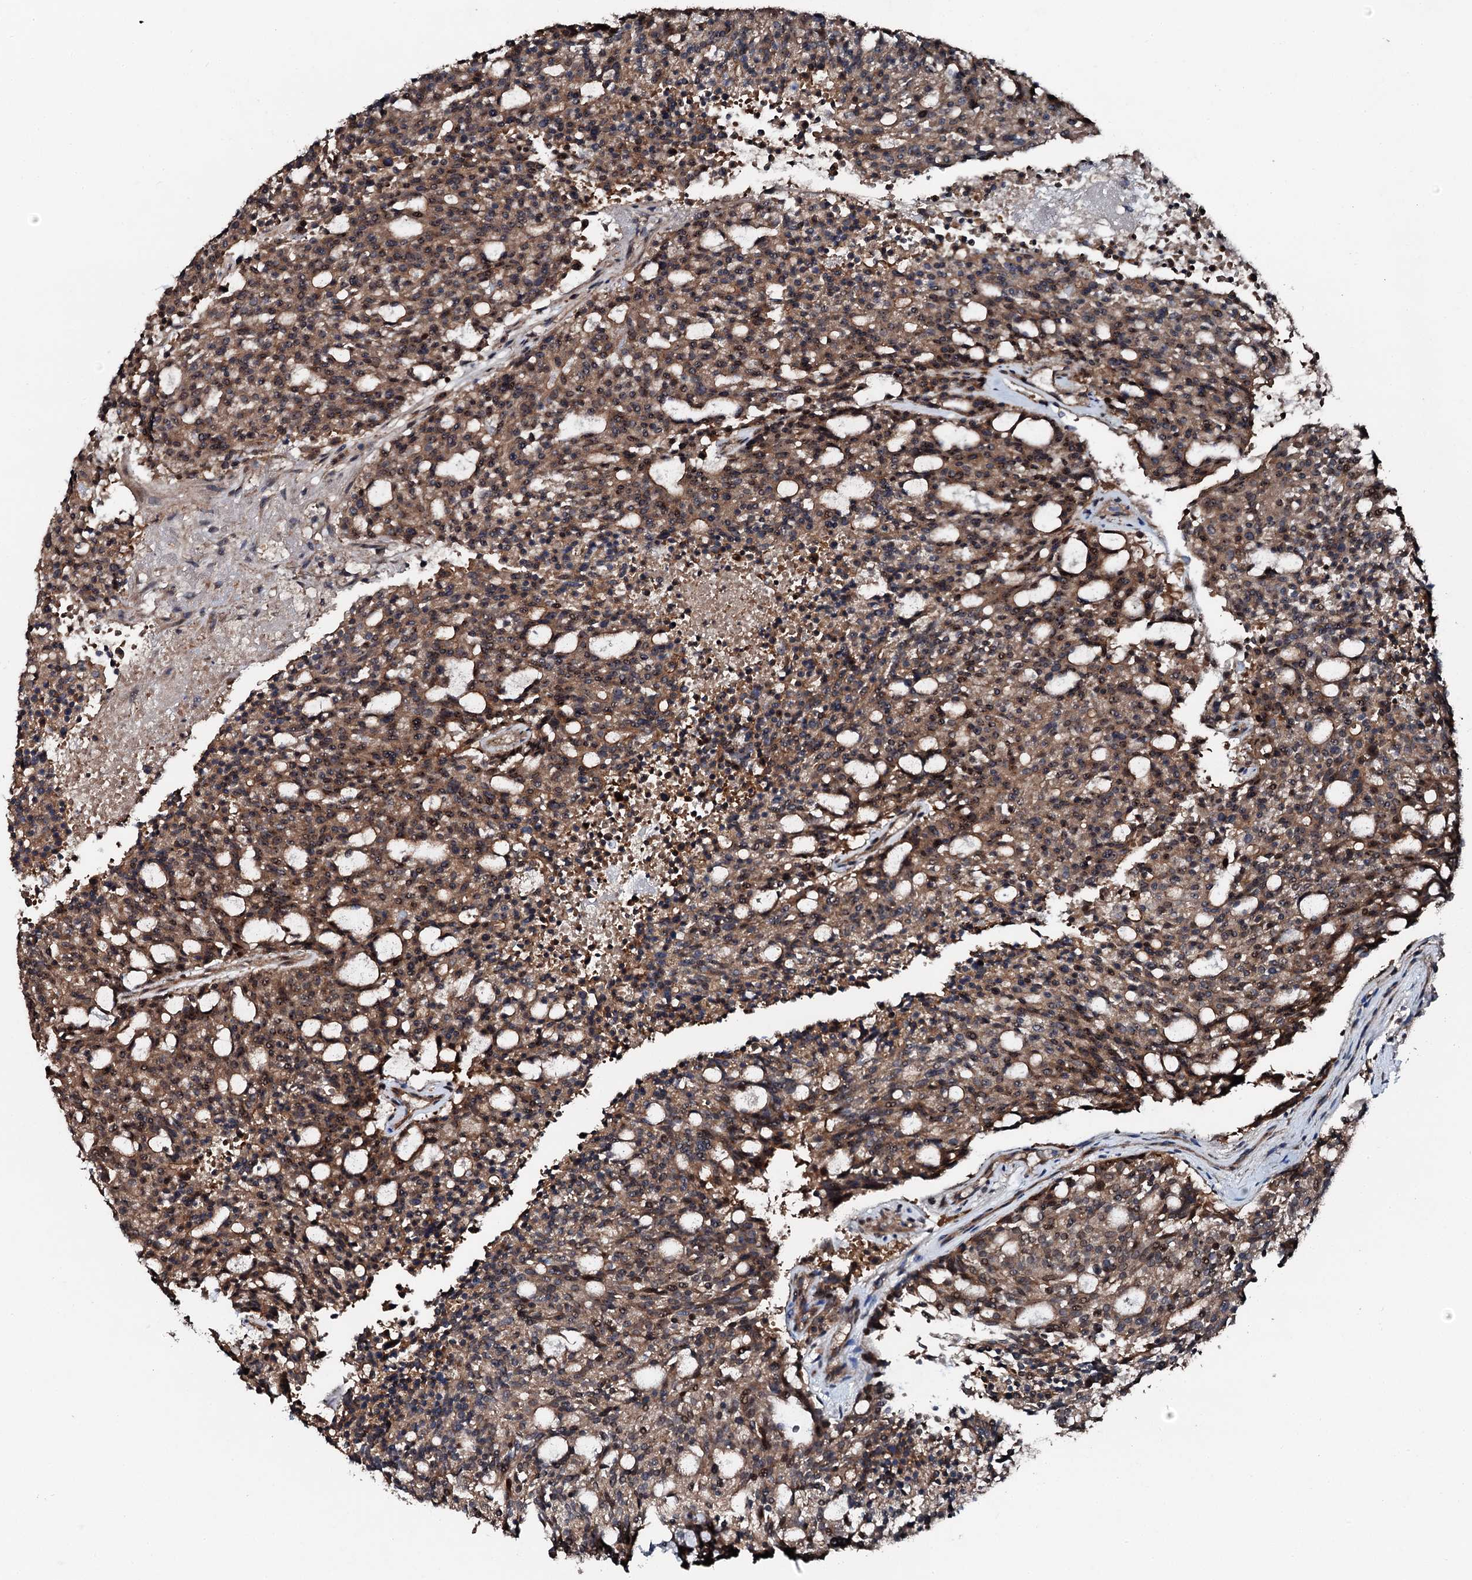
{"staining": {"intensity": "moderate", "quantity": ">75%", "location": "cytoplasmic/membranous"}, "tissue": "carcinoid", "cell_type": "Tumor cells", "image_type": "cancer", "snomed": [{"axis": "morphology", "description": "Carcinoid, malignant, NOS"}, {"axis": "topography", "description": "Pancreas"}], "caption": "Immunohistochemistry of carcinoid displays medium levels of moderate cytoplasmic/membranous positivity in approximately >75% of tumor cells.", "gene": "FLYWCH1", "patient": {"sex": "female", "age": 54}}